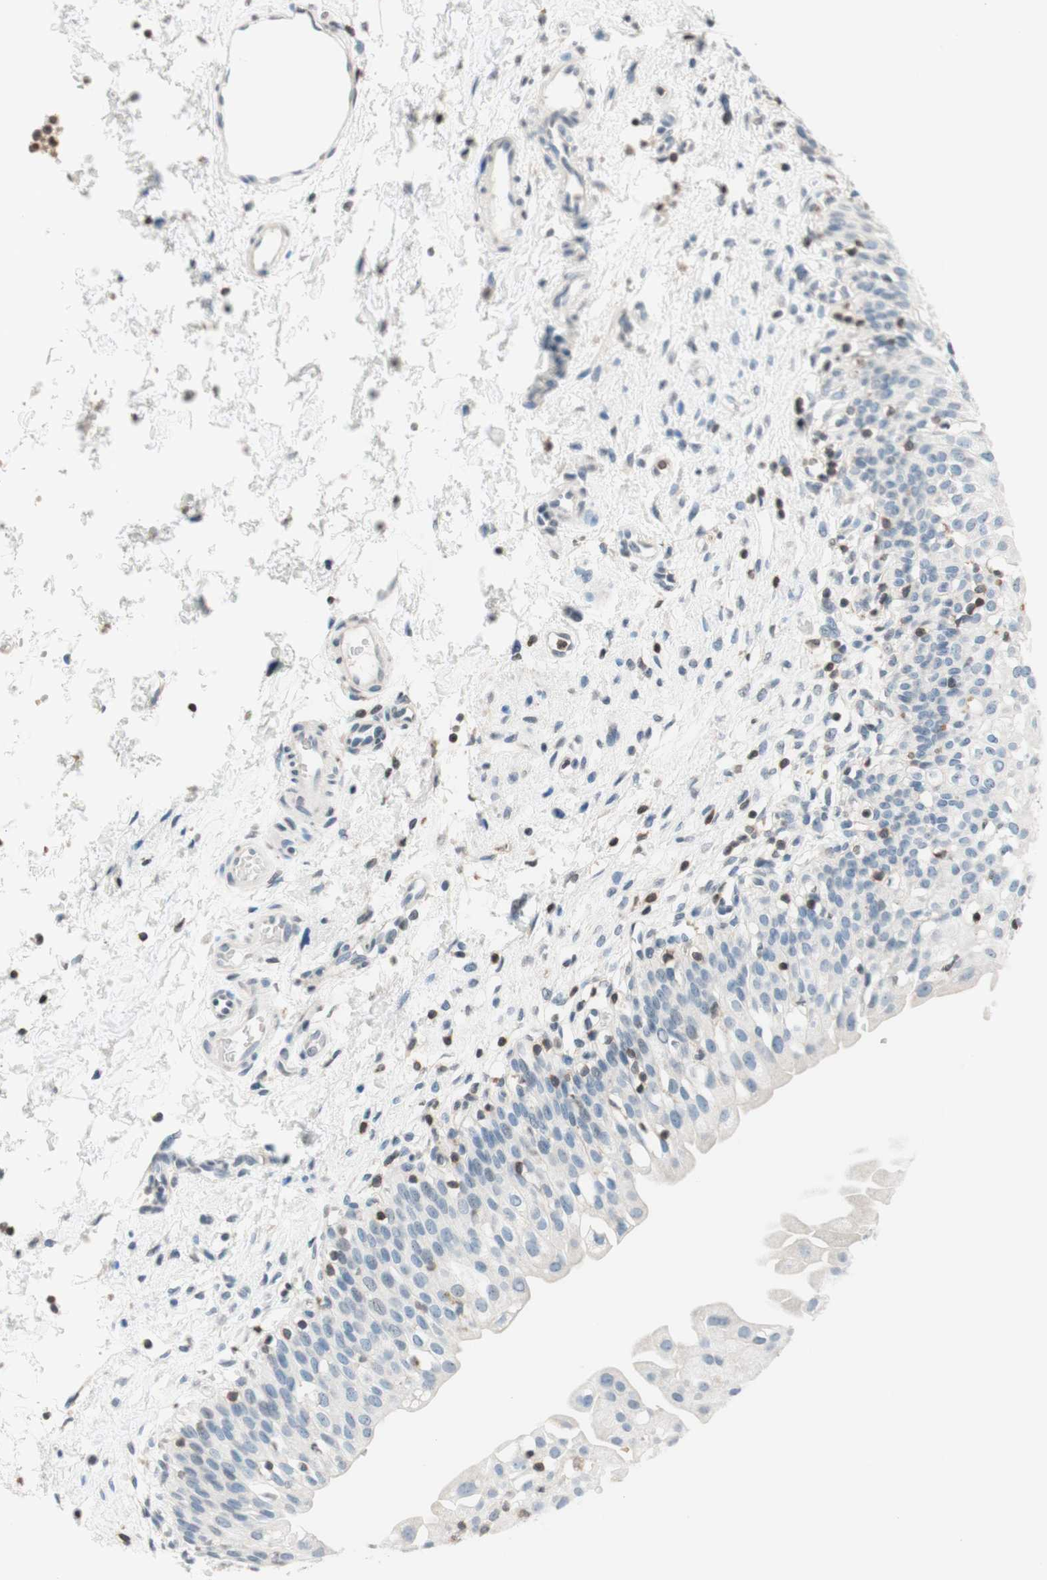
{"staining": {"intensity": "weak", "quantity": "<25%", "location": "cytoplasmic/membranous"}, "tissue": "urinary bladder", "cell_type": "Urothelial cells", "image_type": "normal", "snomed": [{"axis": "morphology", "description": "Normal tissue, NOS"}, {"axis": "topography", "description": "Urinary bladder"}], "caption": "Human urinary bladder stained for a protein using immunohistochemistry demonstrates no staining in urothelial cells.", "gene": "WIPF1", "patient": {"sex": "male", "age": 55}}